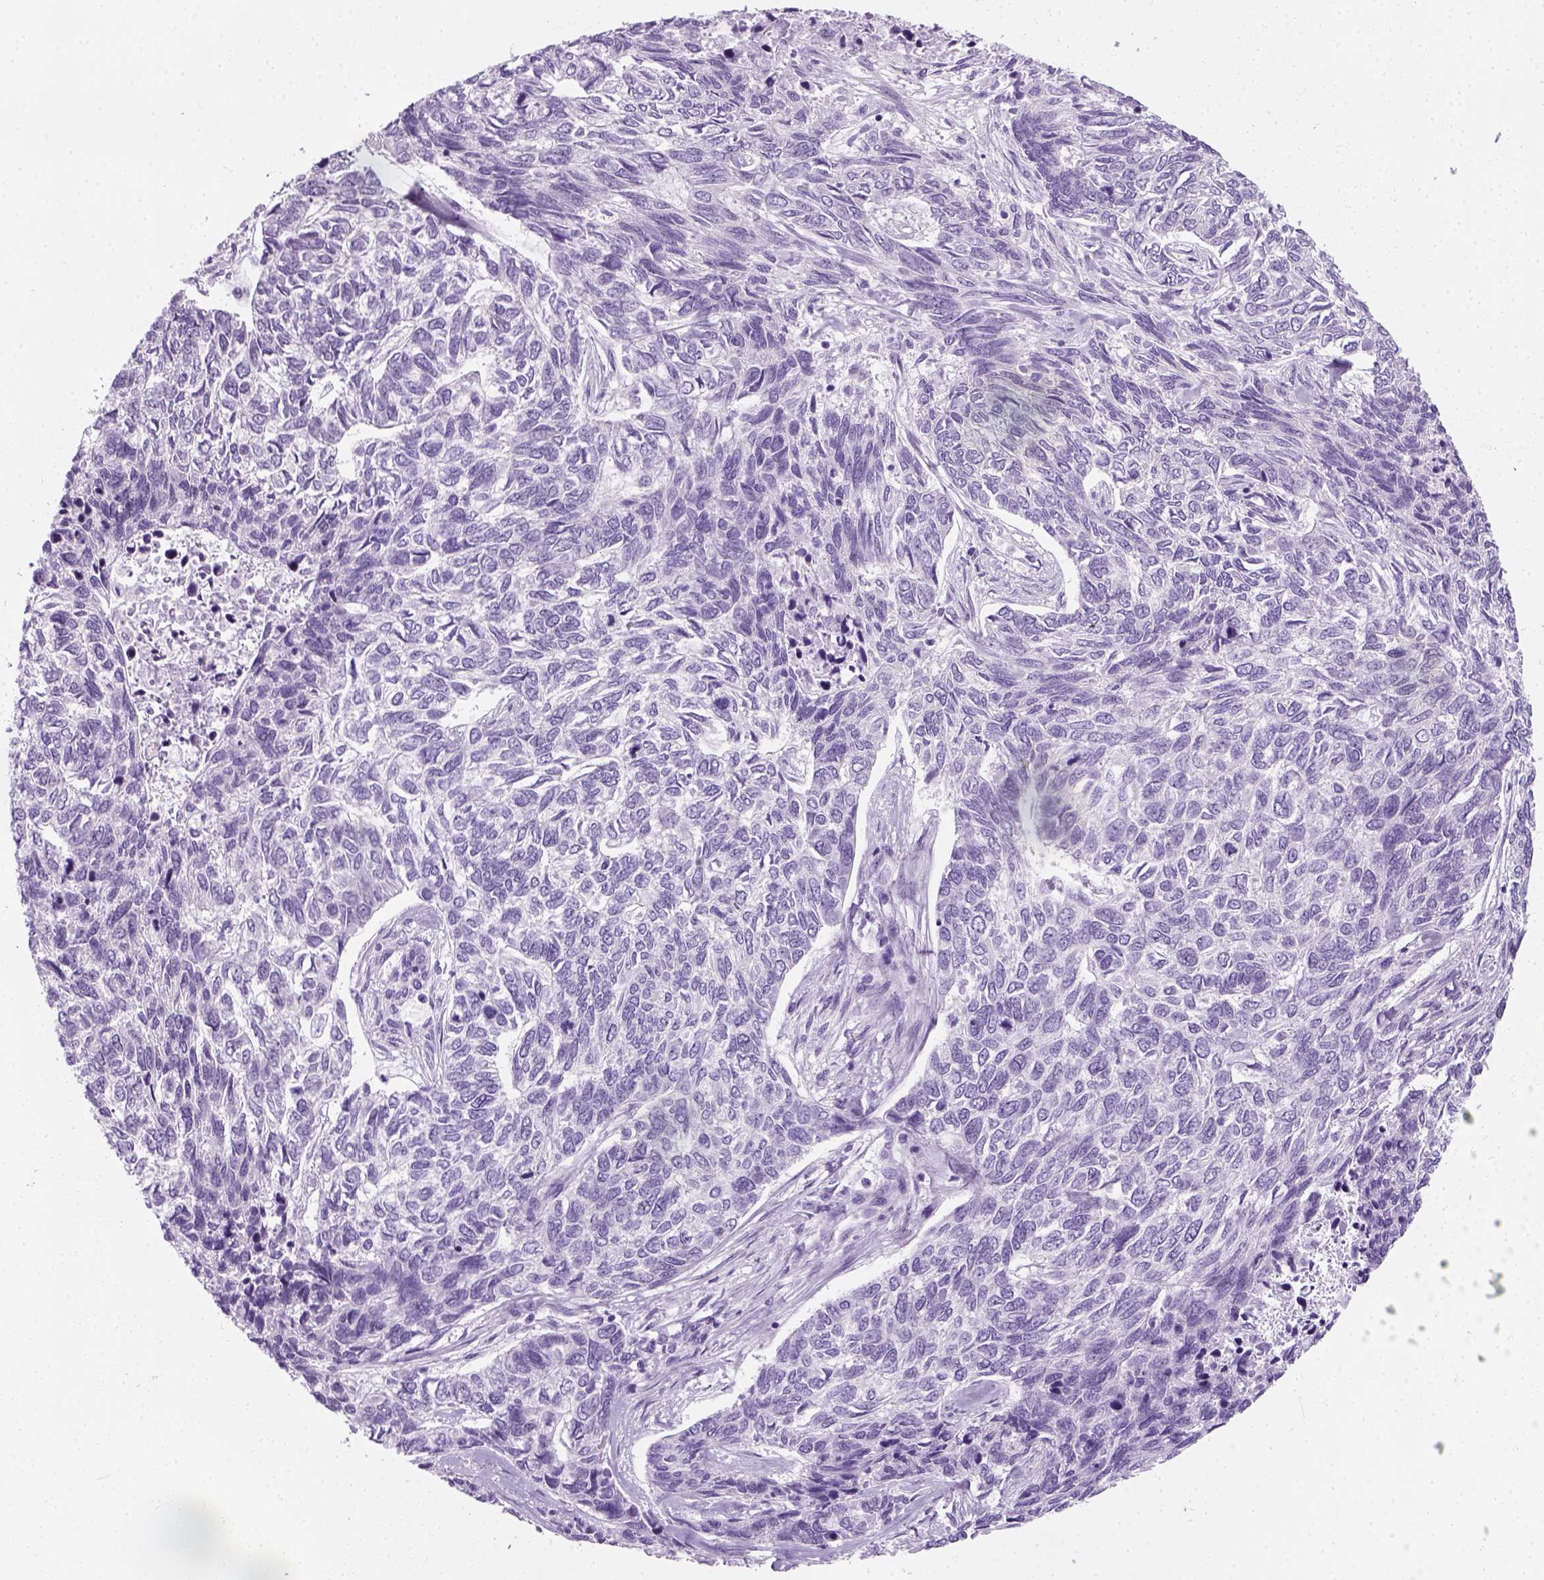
{"staining": {"intensity": "negative", "quantity": "none", "location": "none"}, "tissue": "skin cancer", "cell_type": "Tumor cells", "image_type": "cancer", "snomed": [{"axis": "morphology", "description": "Basal cell carcinoma"}, {"axis": "topography", "description": "Skin"}], "caption": "This photomicrograph is of basal cell carcinoma (skin) stained with immunohistochemistry (IHC) to label a protein in brown with the nuclei are counter-stained blue. There is no staining in tumor cells.", "gene": "SLC12A5", "patient": {"sex": "female", "age": 65}}